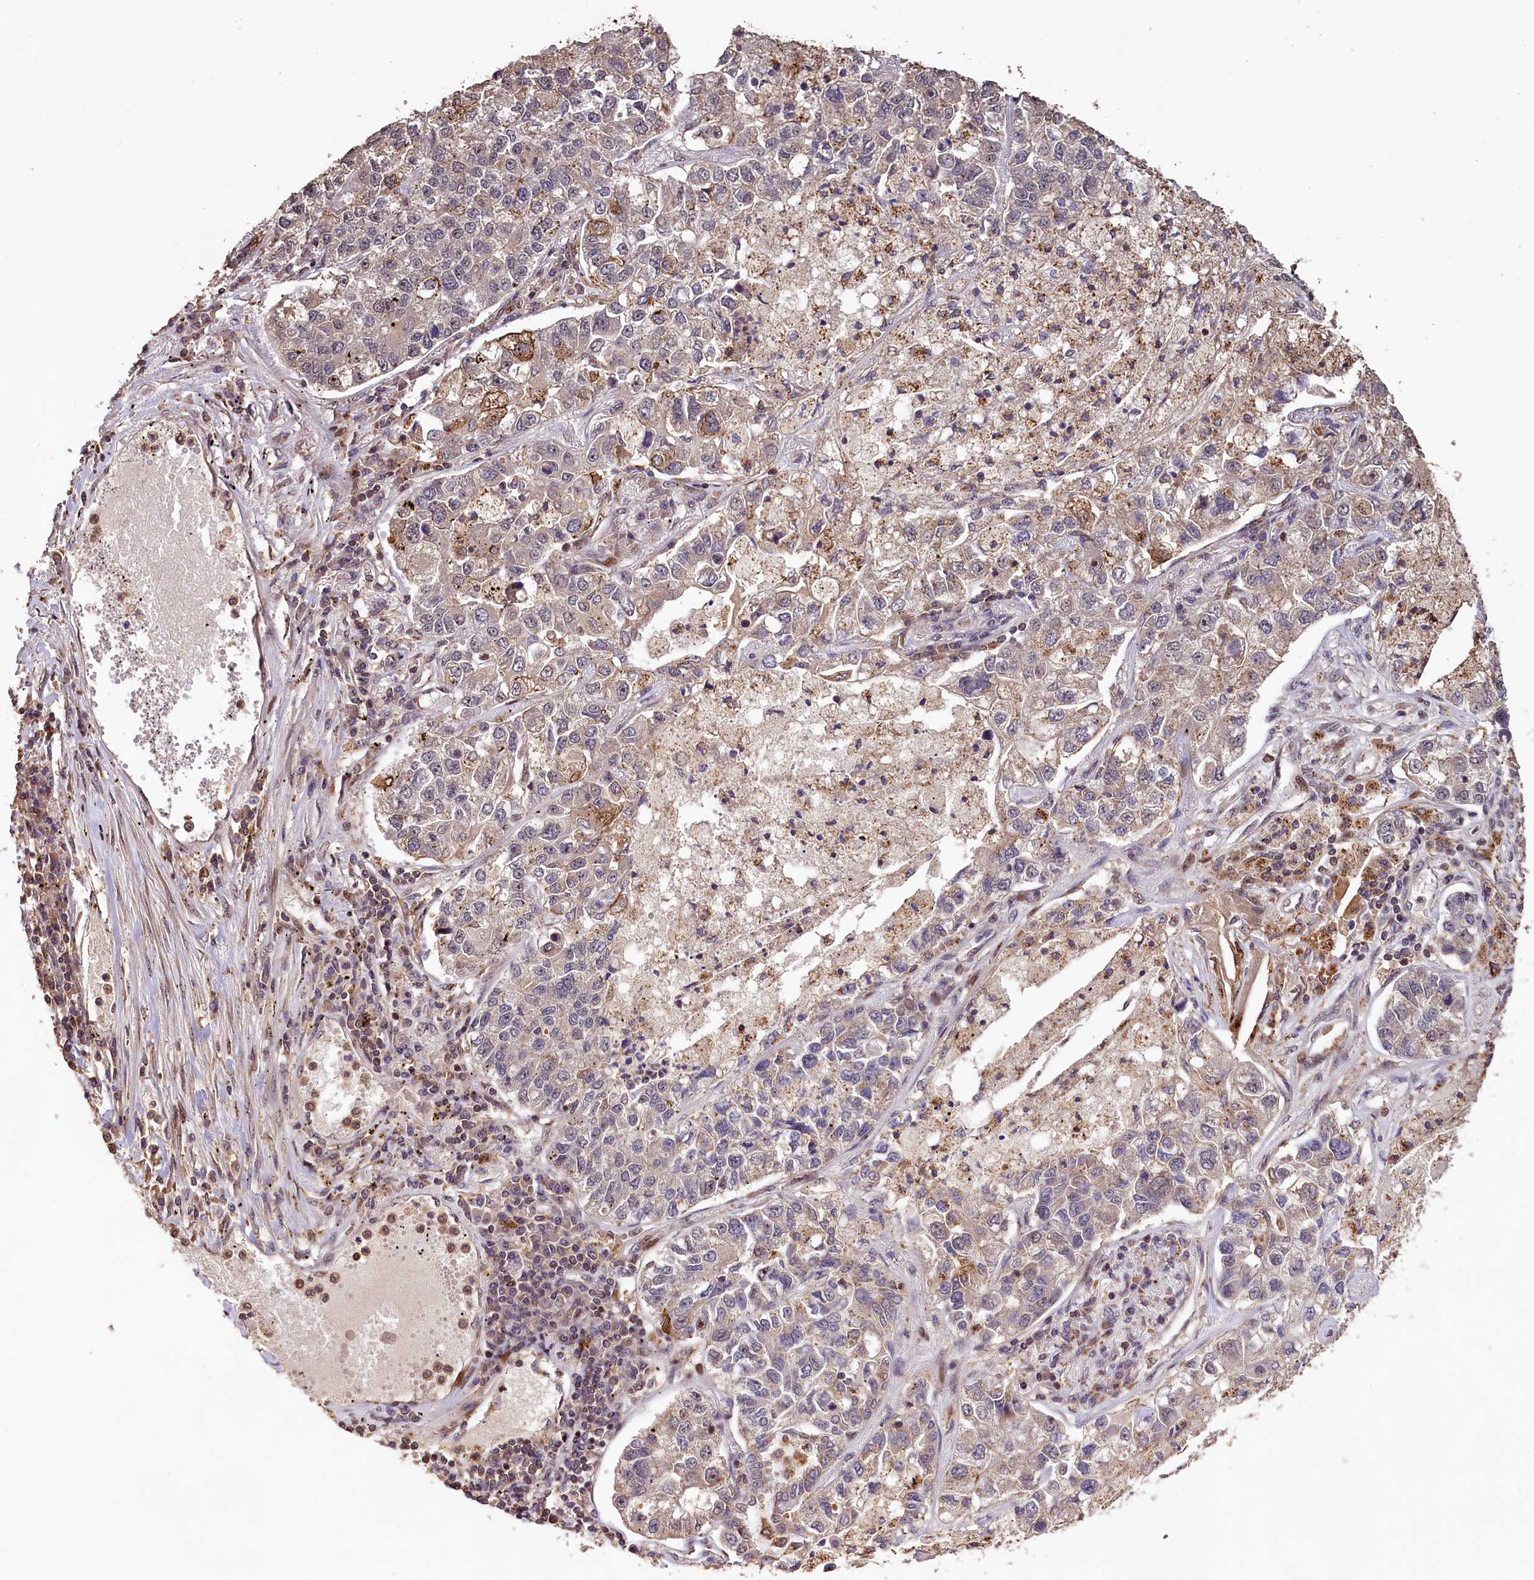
{"staining": {"intensity": "moderate", "quantity": "<25%", "location": "cytoplasmic/membranous"}, "tissue": "lung cancer", "cell_type": "Tumor cells", "image_type": "cancer", "snomed": [{"axis": "morphology", "description": "Adenocarcinoma, NOS"}, {"axis": "topography", "description": "Lung"}], "caption": "DAB immunohistochemical staining of adenocarcinoma (lung) displays moderate cytoplasmic/membranous protein positivity in approximately <25% of tumor cells. The staining was performed using DAB (3,3'-diaminobenzidine) to visualize the protein expression in brown, while the nuclei were stained in blue with hematoxylin (Magnification: 20x).", "gene": "PHAF1", "patient": {"sex": "male", "age": 49}}